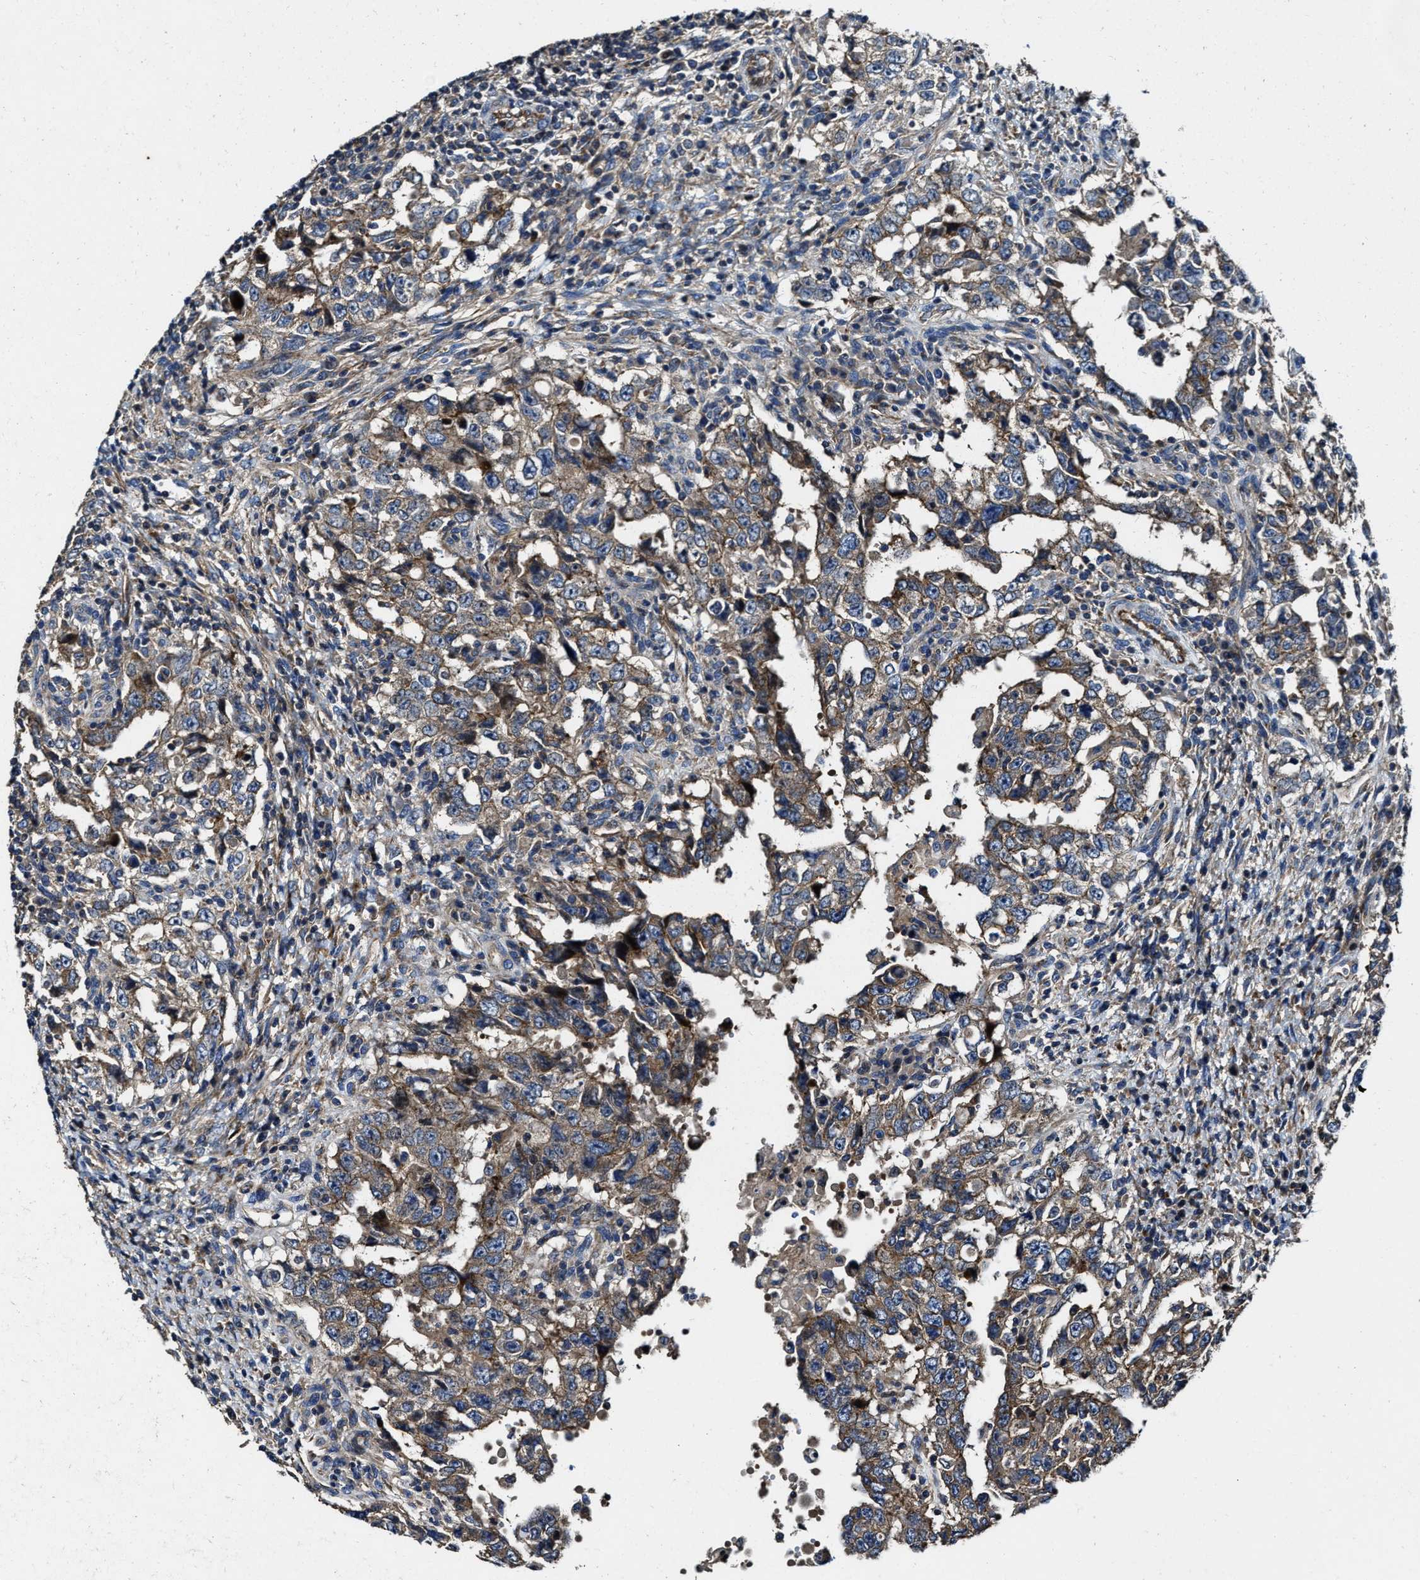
{"staining": {"intensity": "moderate", "quantity": ">75%", "location": "cytoplasmic/membranous"}, "tissue": "testis cancer", "cell_type": "Tumor cells", "image_type": "cancer", "snomed": [{"axis": "morphology", "description": "Carcinoma, Embryonal, NOS"}, {"axis": "topography", "description": "Testis"}], "caption": "Immunohistochemistry (DAB (3,3'-diaminobenzidine)) staining of testis embryonal carcinoma shows moderate cytoplasmic/membranous protein staining in approximately >75% of tumor cells.", "gene": "PTAR1", "patient": {"sex": "male", "age": 26}}